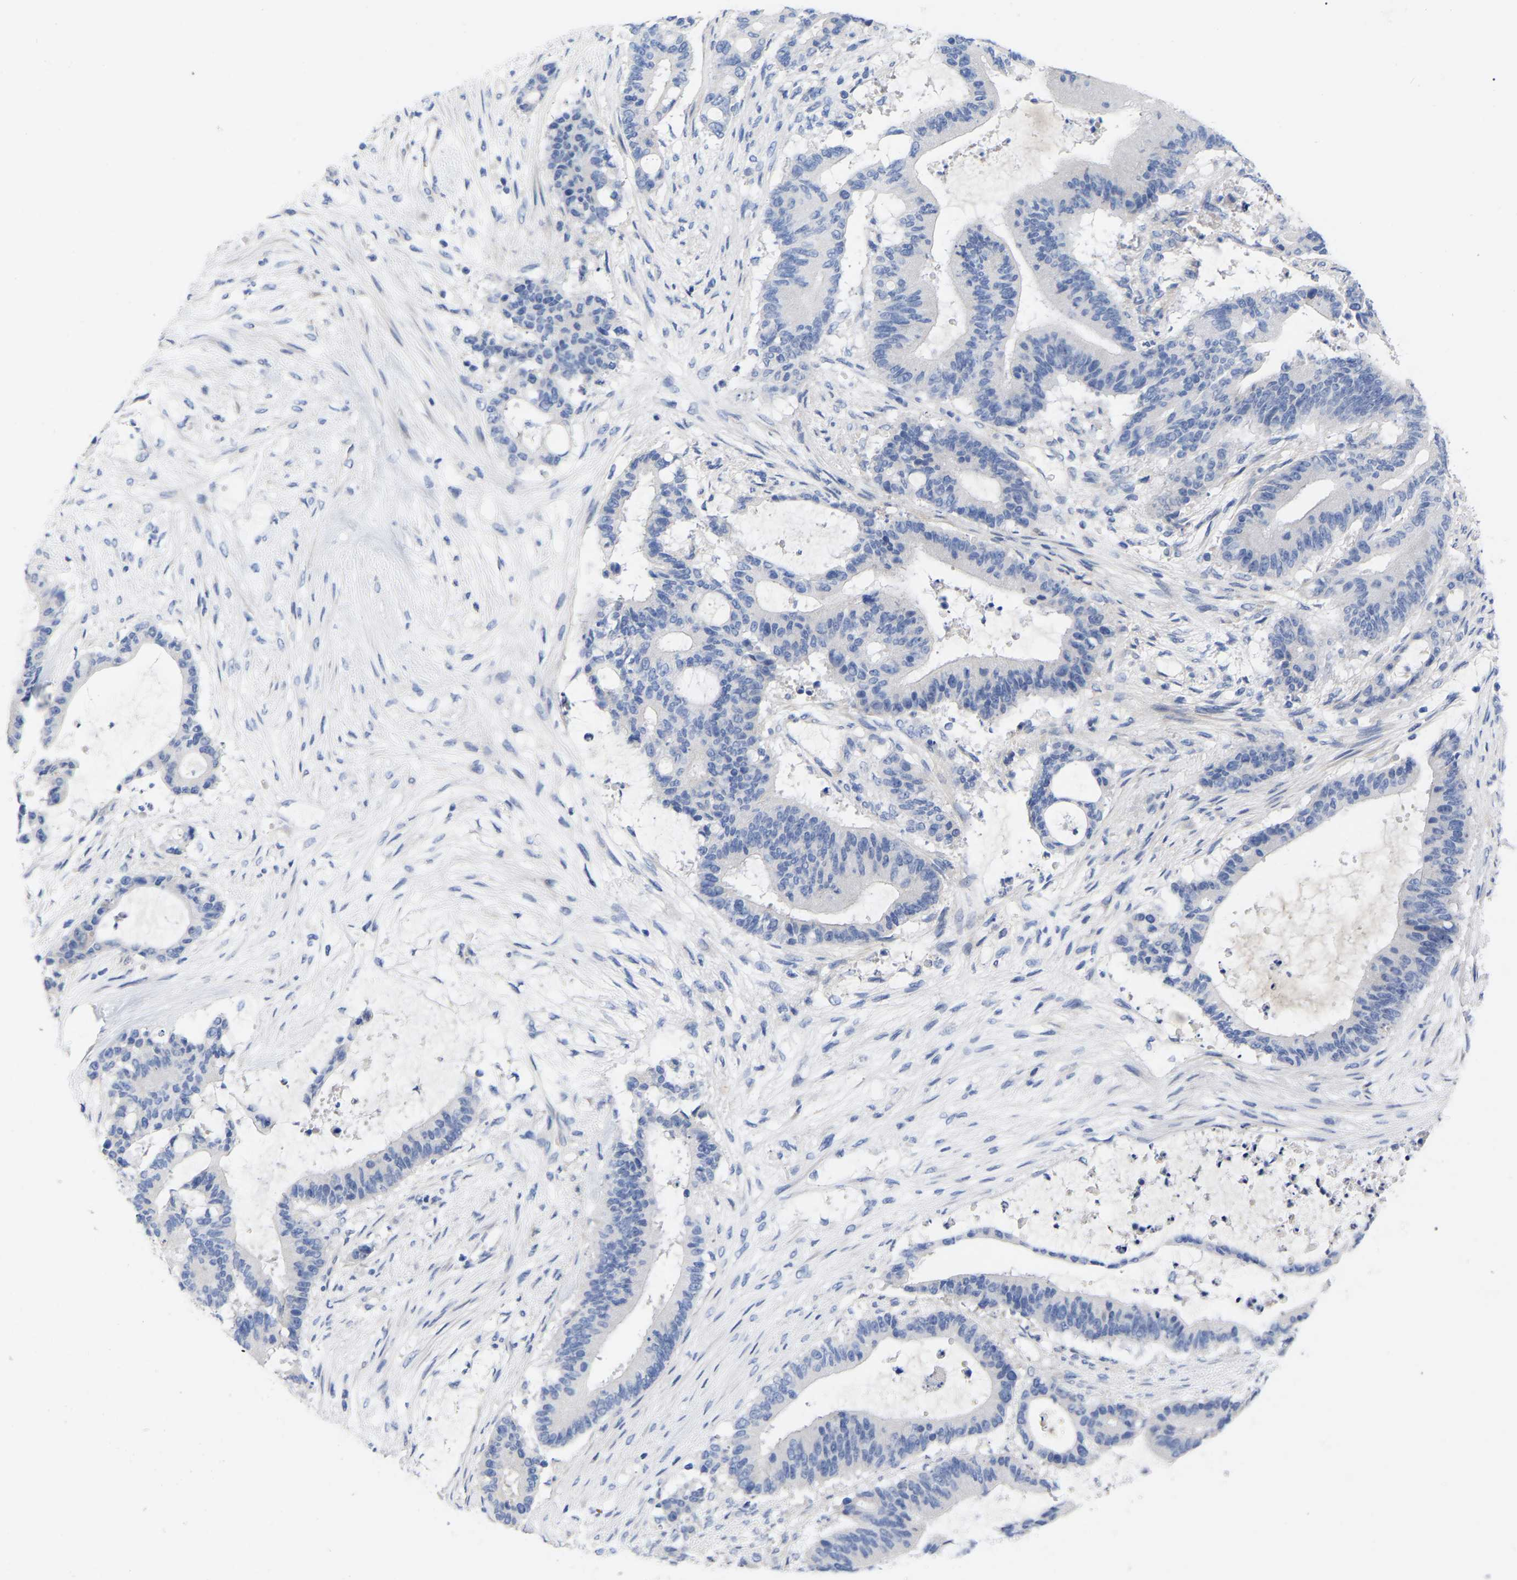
{"staining": {"intensity": "negative", "quantity": "none", "location": "none"}, "tissue": "liver cancer", "cell_type": "Tumor cells", "image_type": "cancer", "snomed": [{"axis": "morphology", "description": "Cholangiocarcinoma"}, {"axis": "topography", "description": "Liver"}], "caption": "Tumor cells show no significant staining in liver cancer (cholangiocarcinoma). Nuclei are stained in blue.", "gene": "HAPLN1", "patient": {"sex": "female", "age": 73}}